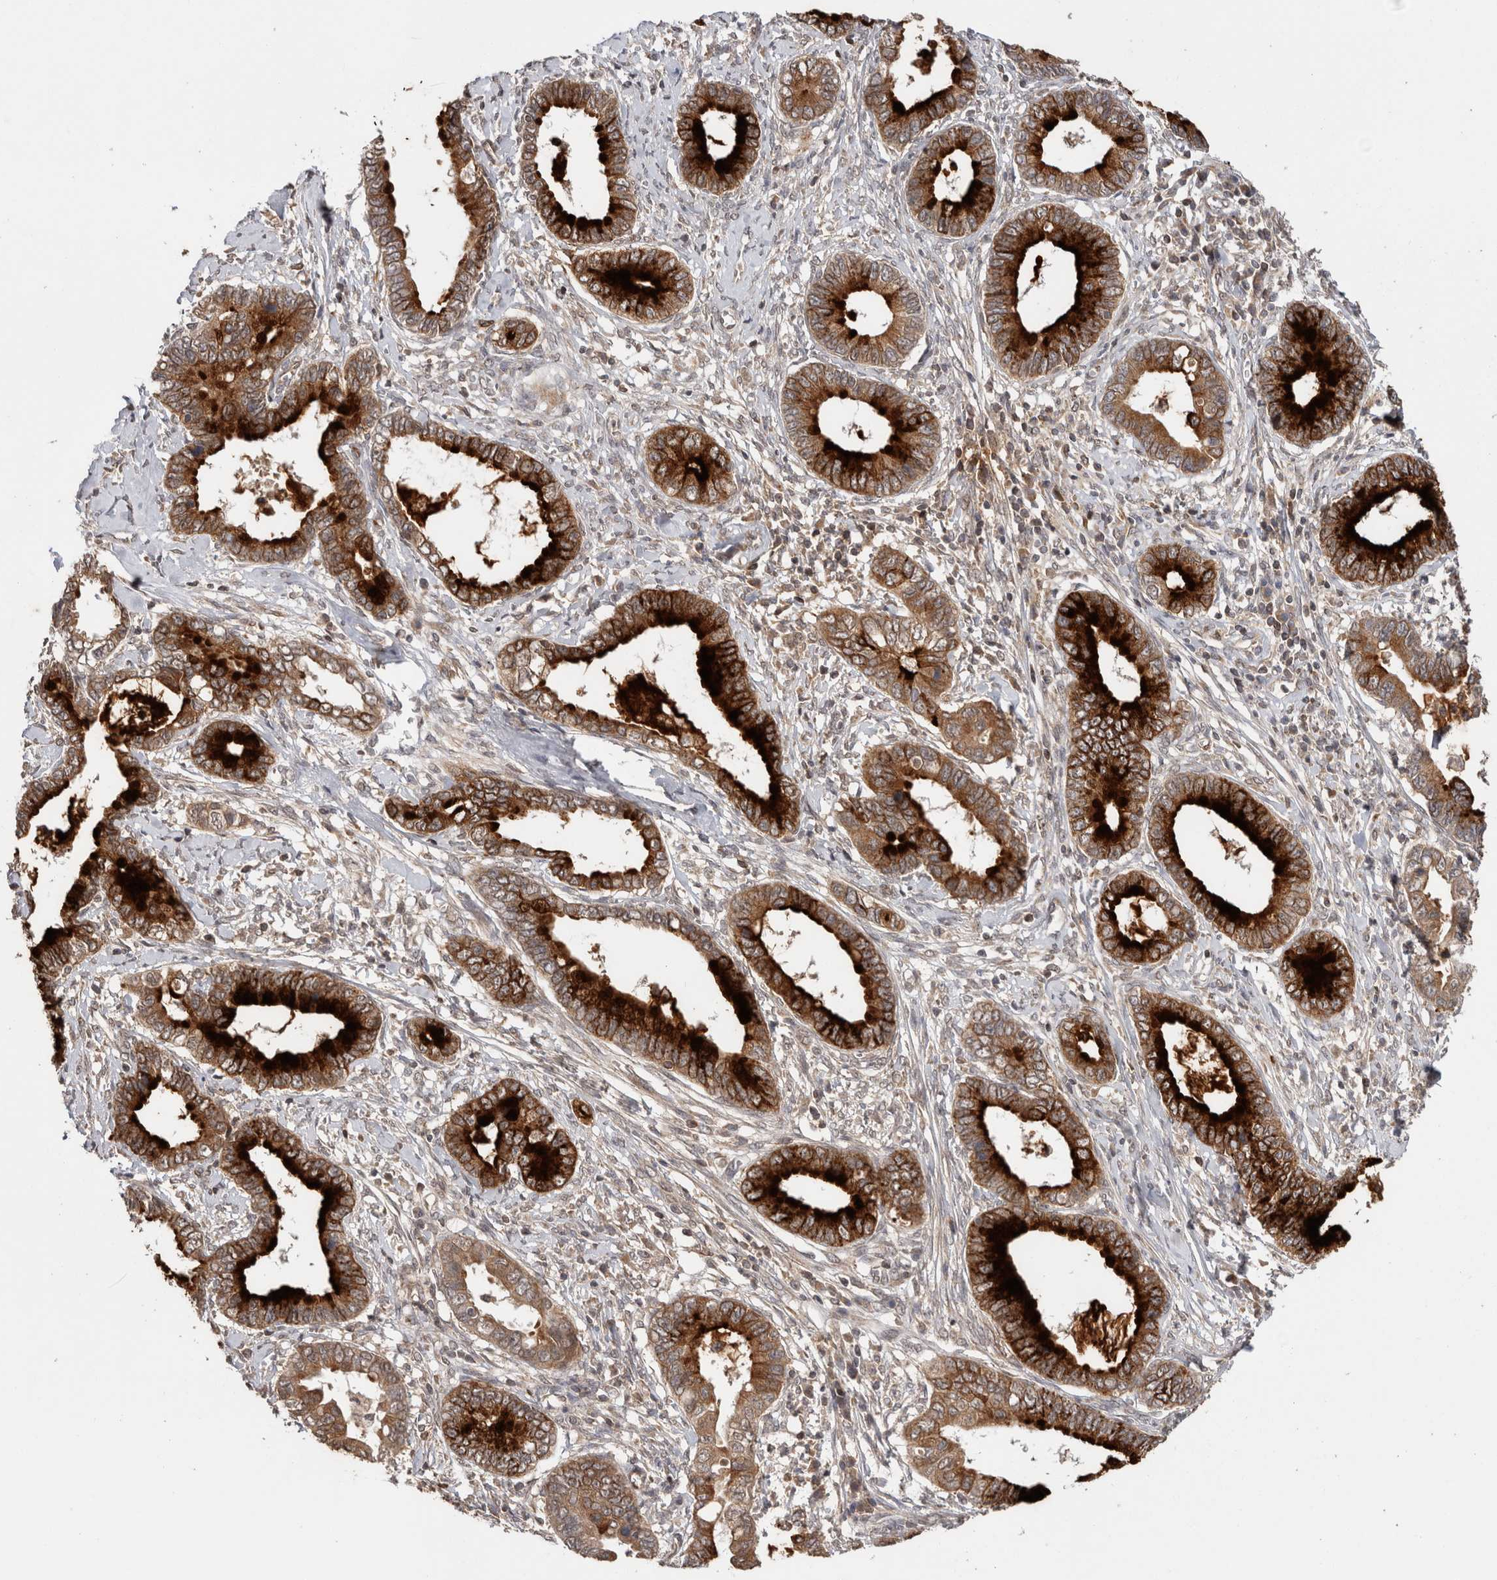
{"staining": {"intensity": "strong", "quantity": ">75%", "location": "cytoplasmic/membranous"}, "tissue": "cervical cancer", "cell_type": "Tumor cells", "image_type": "cancer", "snomed": [{"axis": "morphology", "description": "Adenocarcinoma, NOS"}, {"axis": "topography", "description": "Cervix"}], "caption": "Adenocarcinoma (cervical) stained for a protein displays strong cytoplasmic/membranous positivity in tumor cells. (IHC, brightfield microscopy, high magnification).", "gene": "HMOX2", "patient": {"sex": "female", "age": 44}}